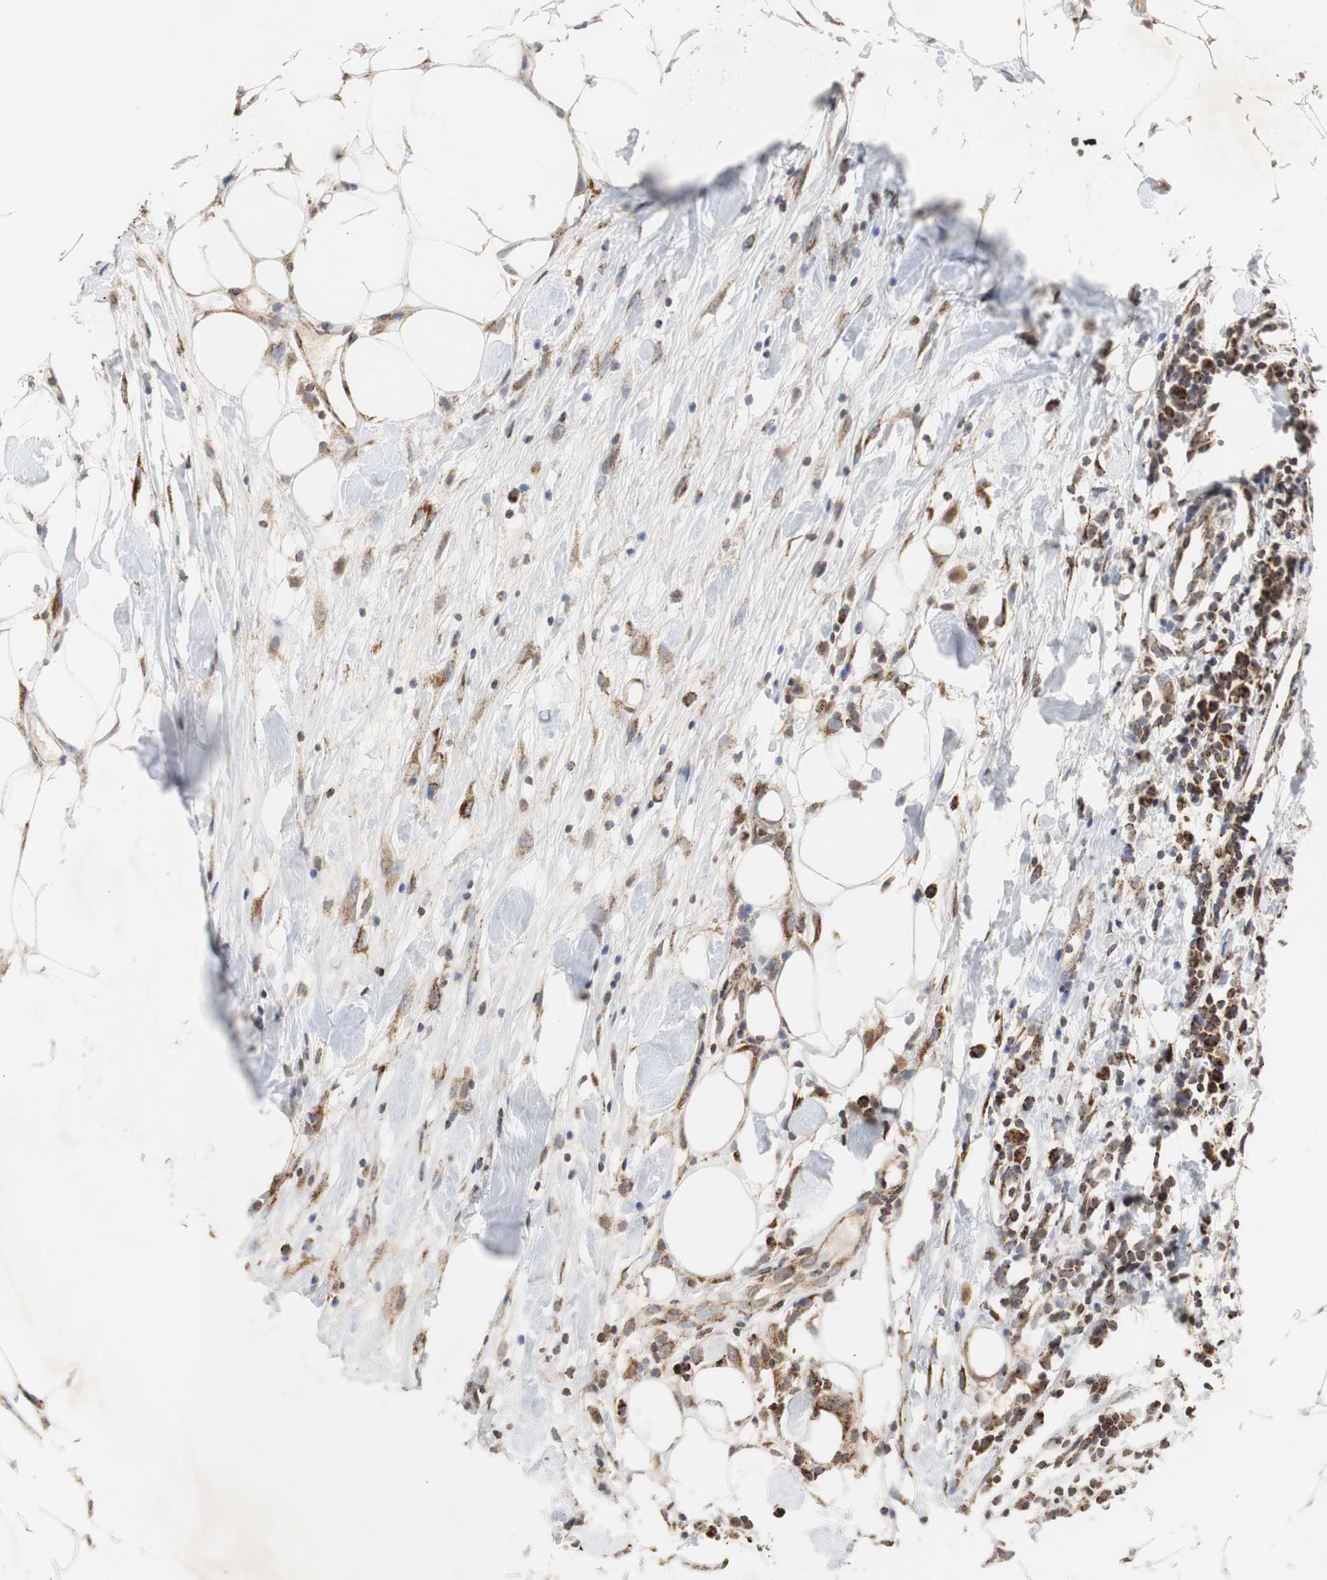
{"staining": {"intensity": "moderate", "quantity": ">75%", "location": "cytoplasmic/membranous"}, "tissue": "breast cancer", "cell_type": "Tumor cells", "image_type": "cancer", "snomed": [{"axis": "morphology", "description": "Duct carcinoma"}, {"axis": "topography", "description": "Breast"}], "caption": "A micrograph of breast invasive ductal carcinoma stained for a protein exhibits moderate cytoplasmic/membranous brown staining in tumor cells.", "gene": "HSD17B10", "patient": {"sex": "female", "age": 37}}